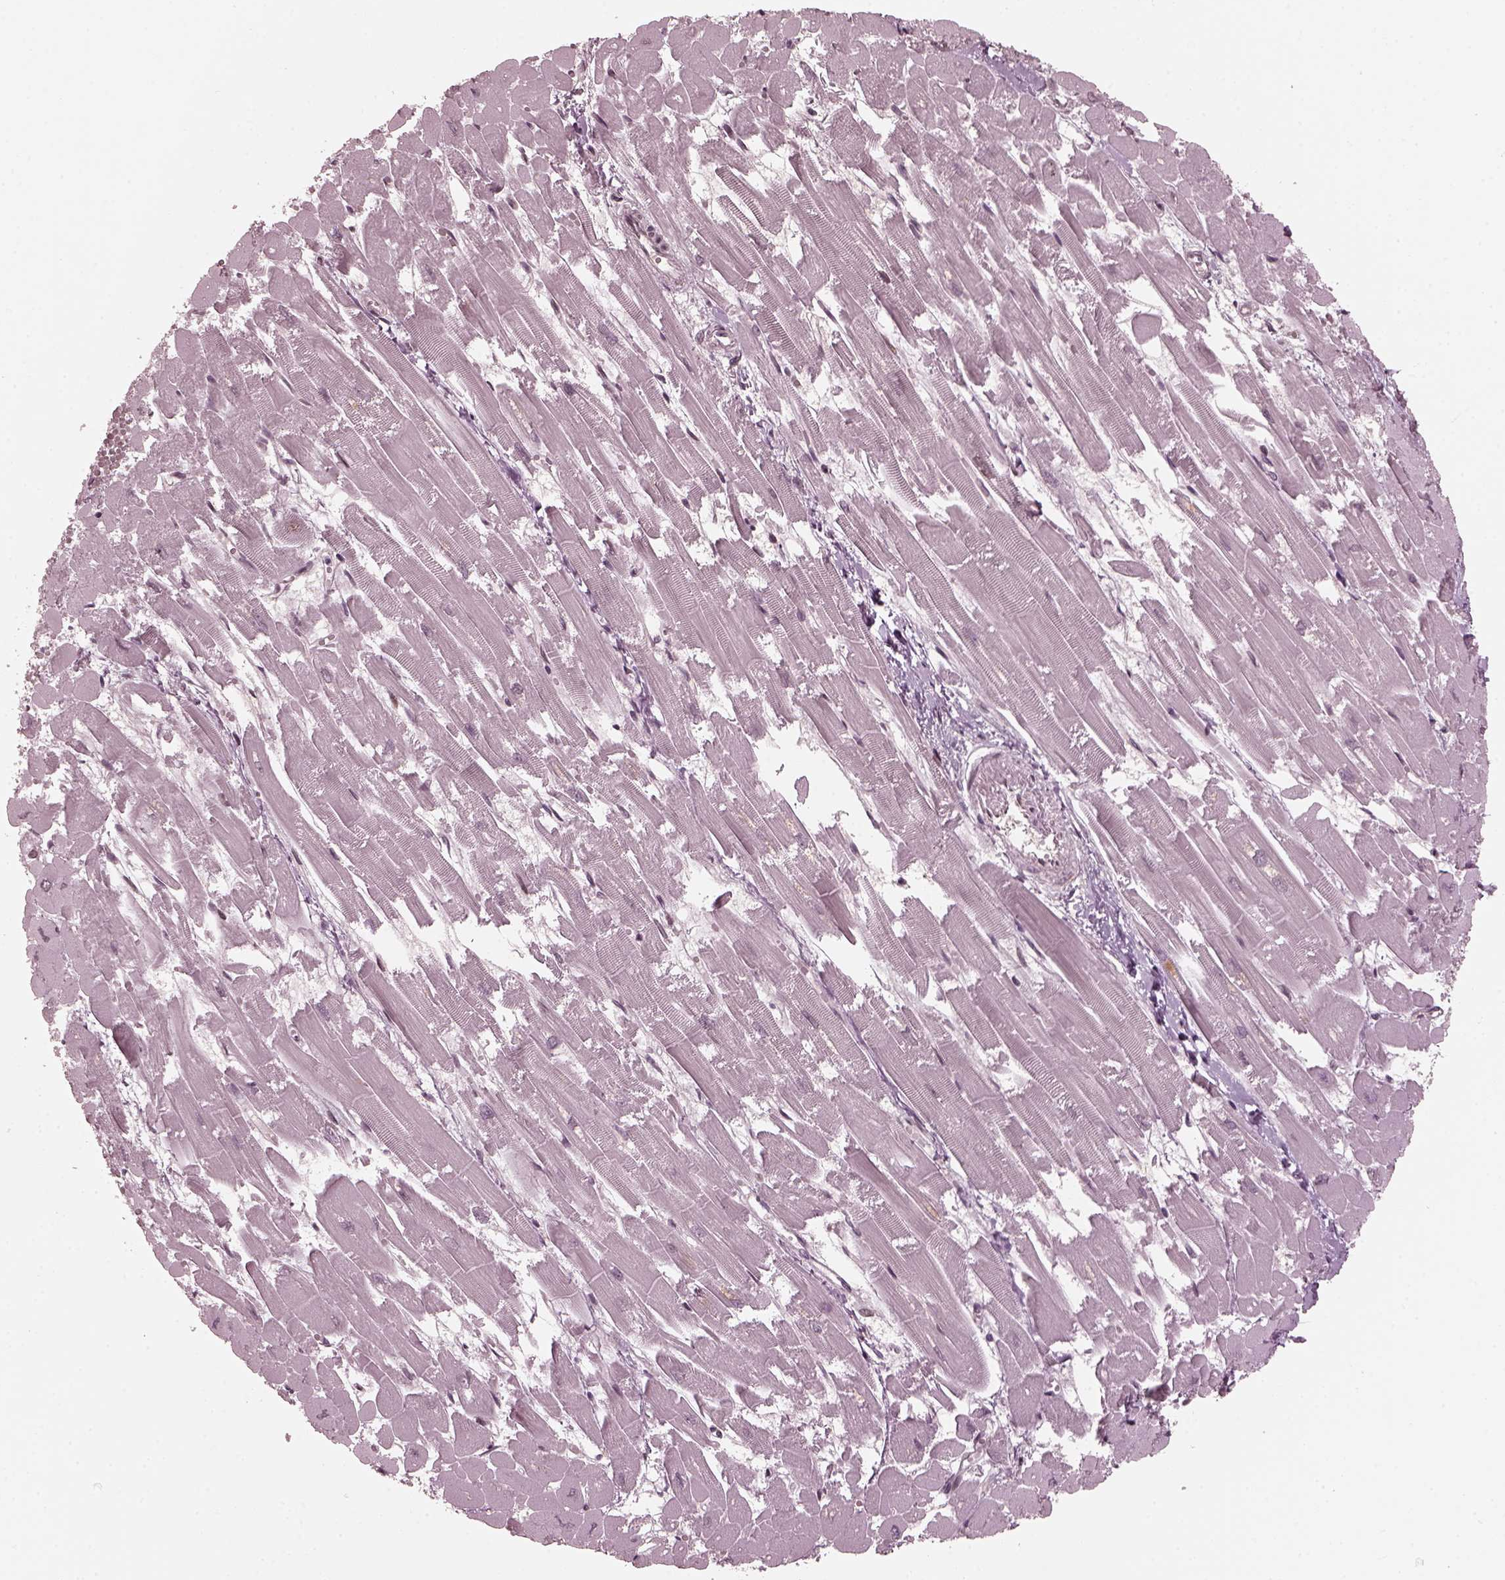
{"staining": {"intensity": "negative", "quantity": "none", "location": "none"}, "tissue": "heart muscle", "cell_type": "Cardiomyocytes", "image_type": "normal", "snomed": [{"axis": "morphology", "description": "Normal tissue, NOS"}, {"axis": "topography", "description": "Heart"}], "caption": "This is a image of immunohistochemistry (IHC) staining of benign heart muscle, which shows no expression in cardiomyocytes.", "gene": "TRIB3", "patient": {"sex": "female", "age": 52}}